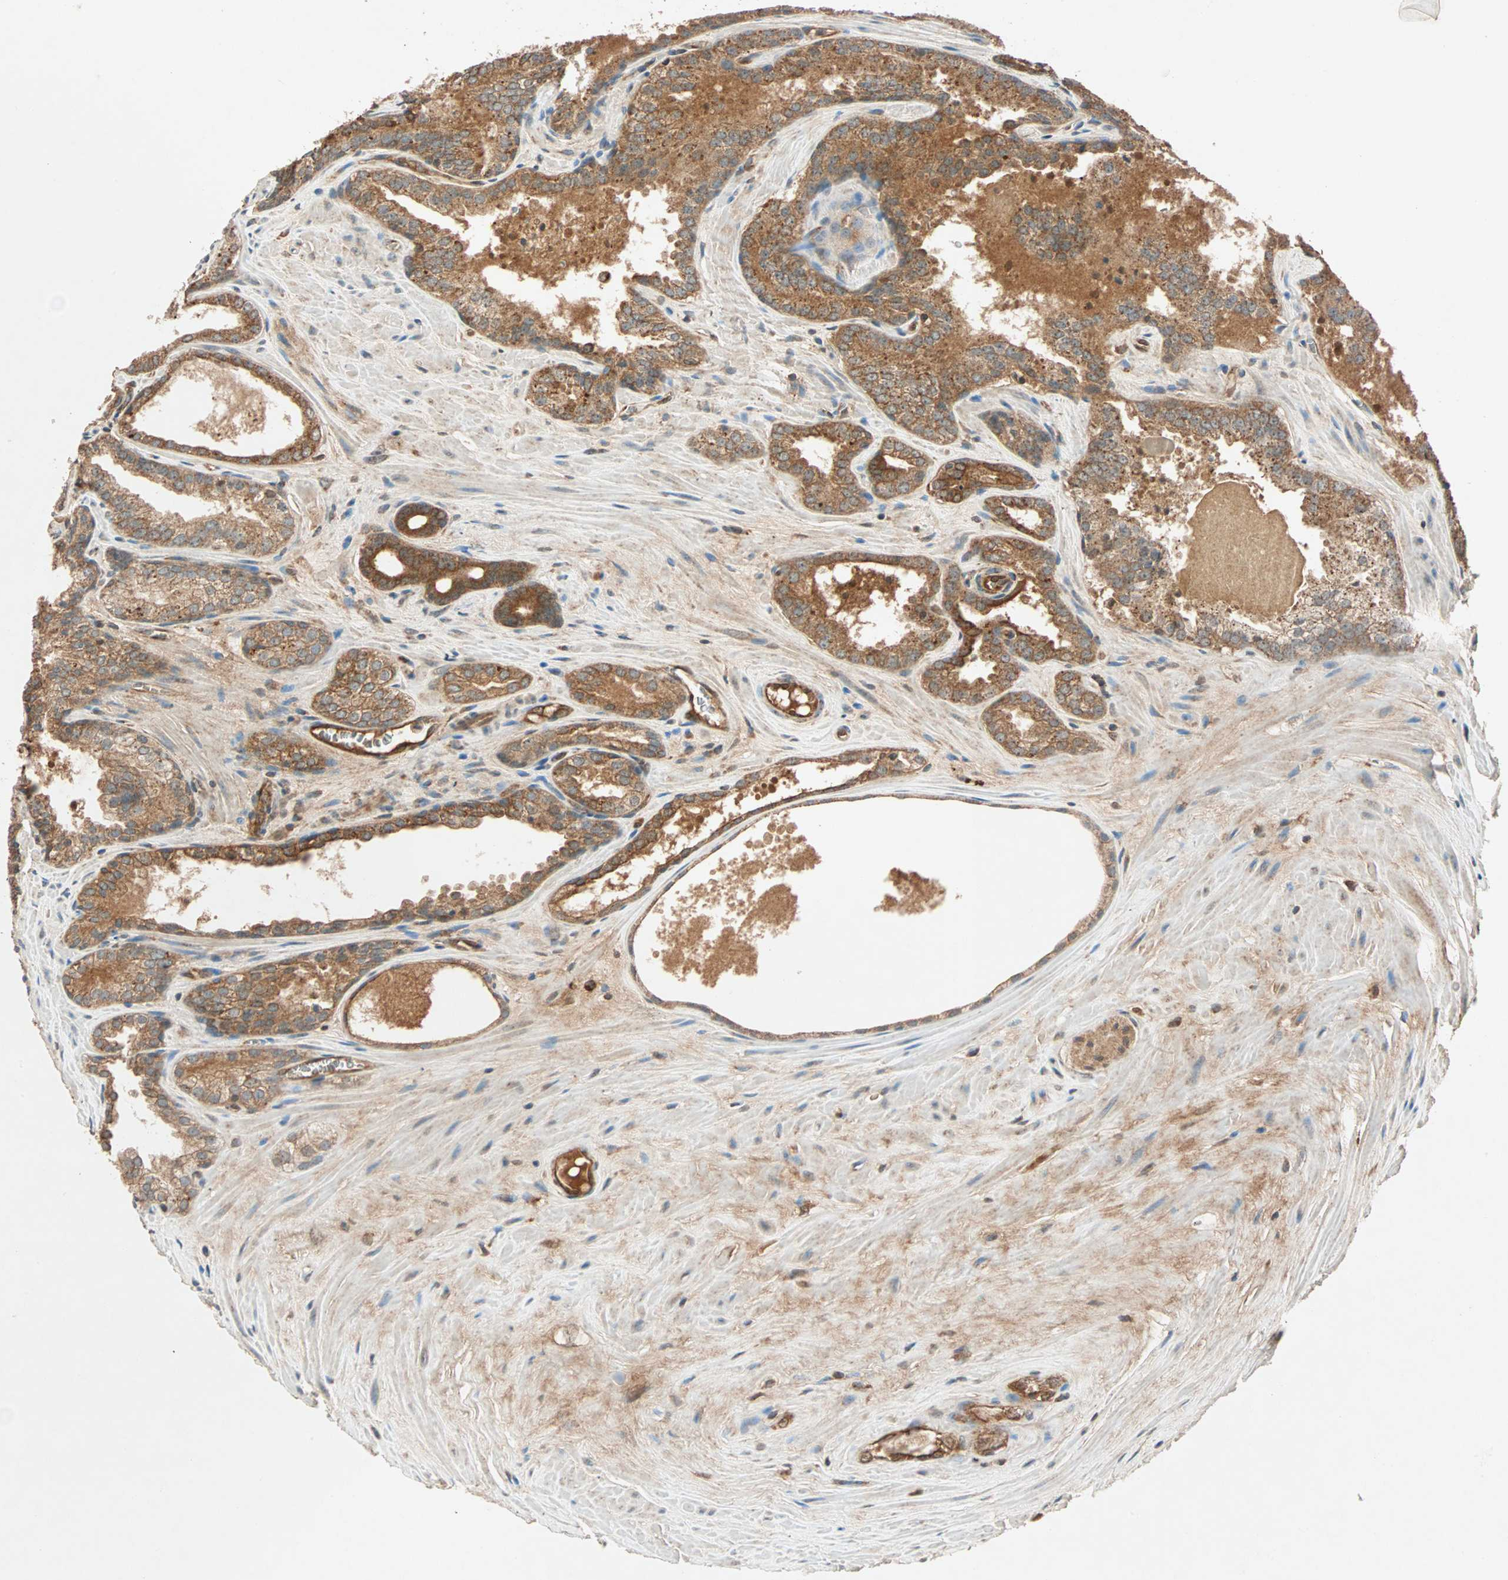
{"staining": {"intensity": "moderate", "quantity": ">75%", "location": "cytoplasmic/membranous"}, "tissue": "prostate cancer", "cell_type": "Tumor cells", "image_type": "cancer", "snomed": [{"axis": "morphology", "description": "Adenocarcinoma, Low grade"}, {"axis": "topography", "description": "Prostate"}], "caption": "An image of low-grade adenocarcinoma (prostate) stained for a protein shows moderate cytoplasmic/membranous brown staining in tumor cells.", "gene": "MAPK1", "patient": {"sex": "male", "age": 60}}